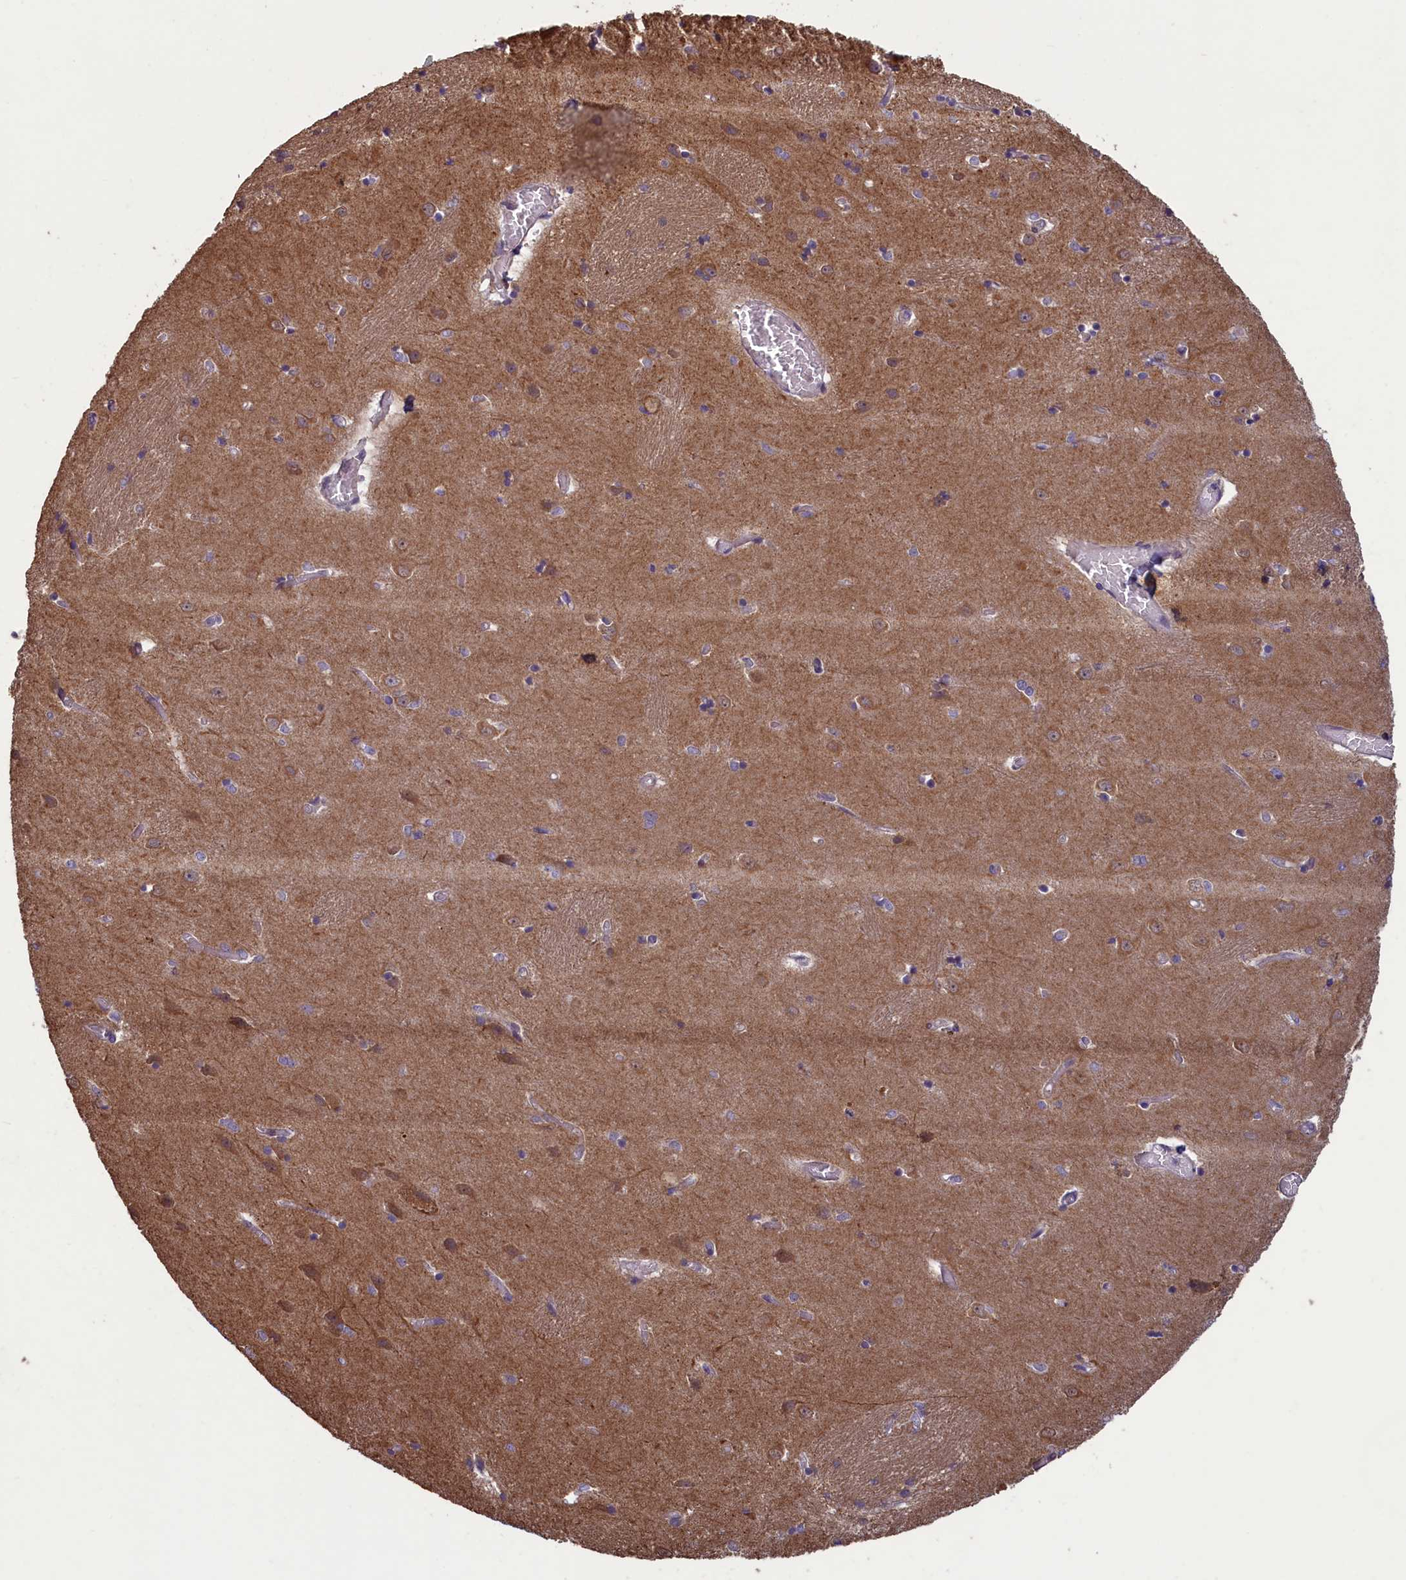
{"staining": {"intensity": "moderate", "quantity": "<25%", "location": "cytoplasmic/membranous,nuclear"}, "tissue": "caudate", "cell_type": "Glial cells", "image_type": "normal", "snomed": [{"axis": "morphology", "description": "Normal tissue, NOS"}, {"axis": "topography", "description": "Lateral ventricle wall"}], "caption": "A photomicrograph of caudate stained for a protein displays moderate cytoplasmic/membranous,nuclear brown staining in glial cells.", "gene": "CIAO2B", "patient": {"sex": "male", "age": 37}}